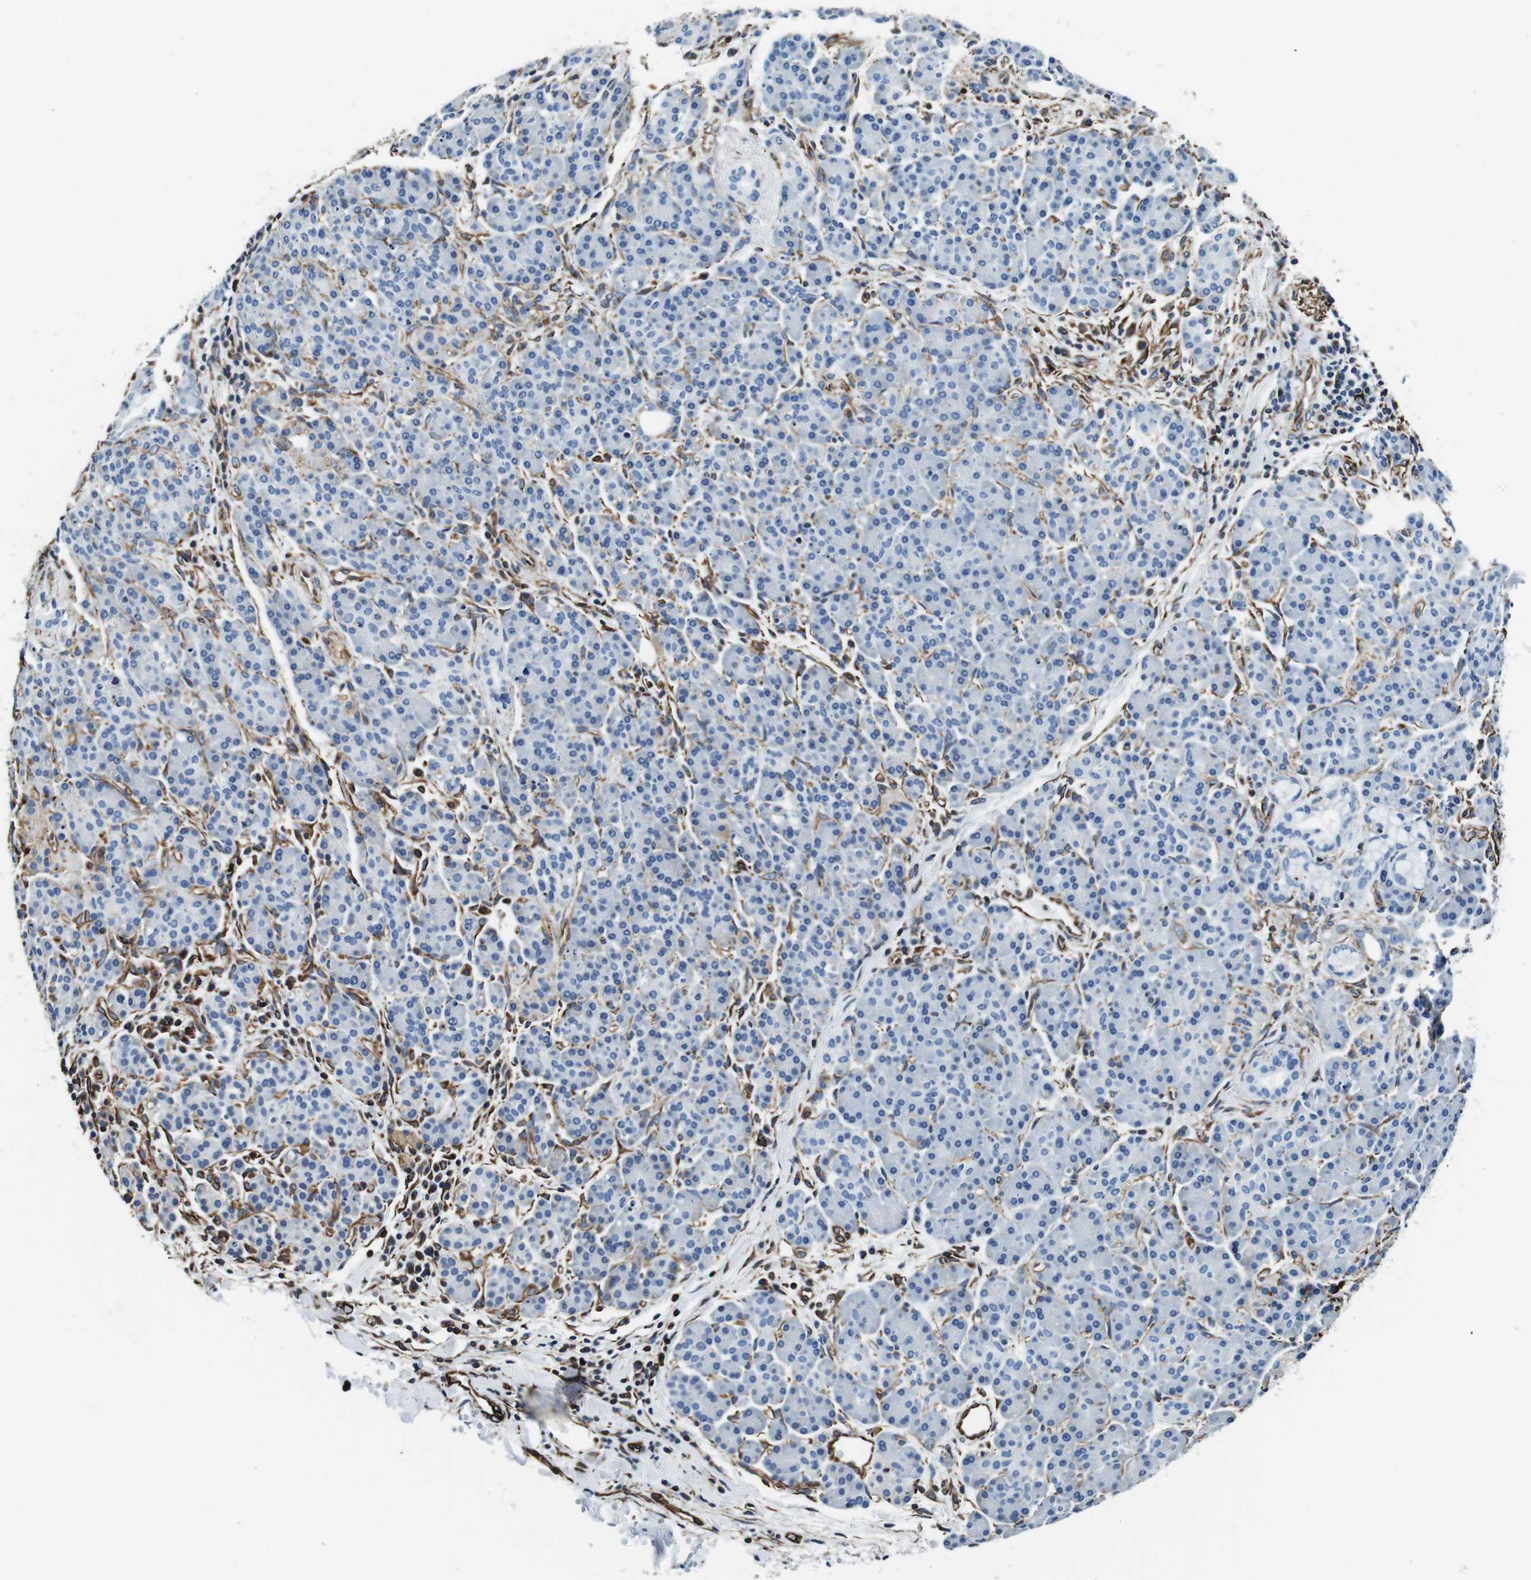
{"staining": {"intensity": "negative", "quantity": "none", "location": "none"}, "tissue": "pancreatic cancer", "cell_type": "Tumor cells", "image_type": "cancer", "snomed": [{"axis": "morphology", "description": "Adenocarcinoma, NOS"}, {"axis": "topography", "description": "Pancreas"}], "caption": "Tumor cells are negative for brown protein staining in pancreatic cancer (adenocarcinoma).", "gene": "GJE1", "patient": {"sex": "female", "age": 73}}